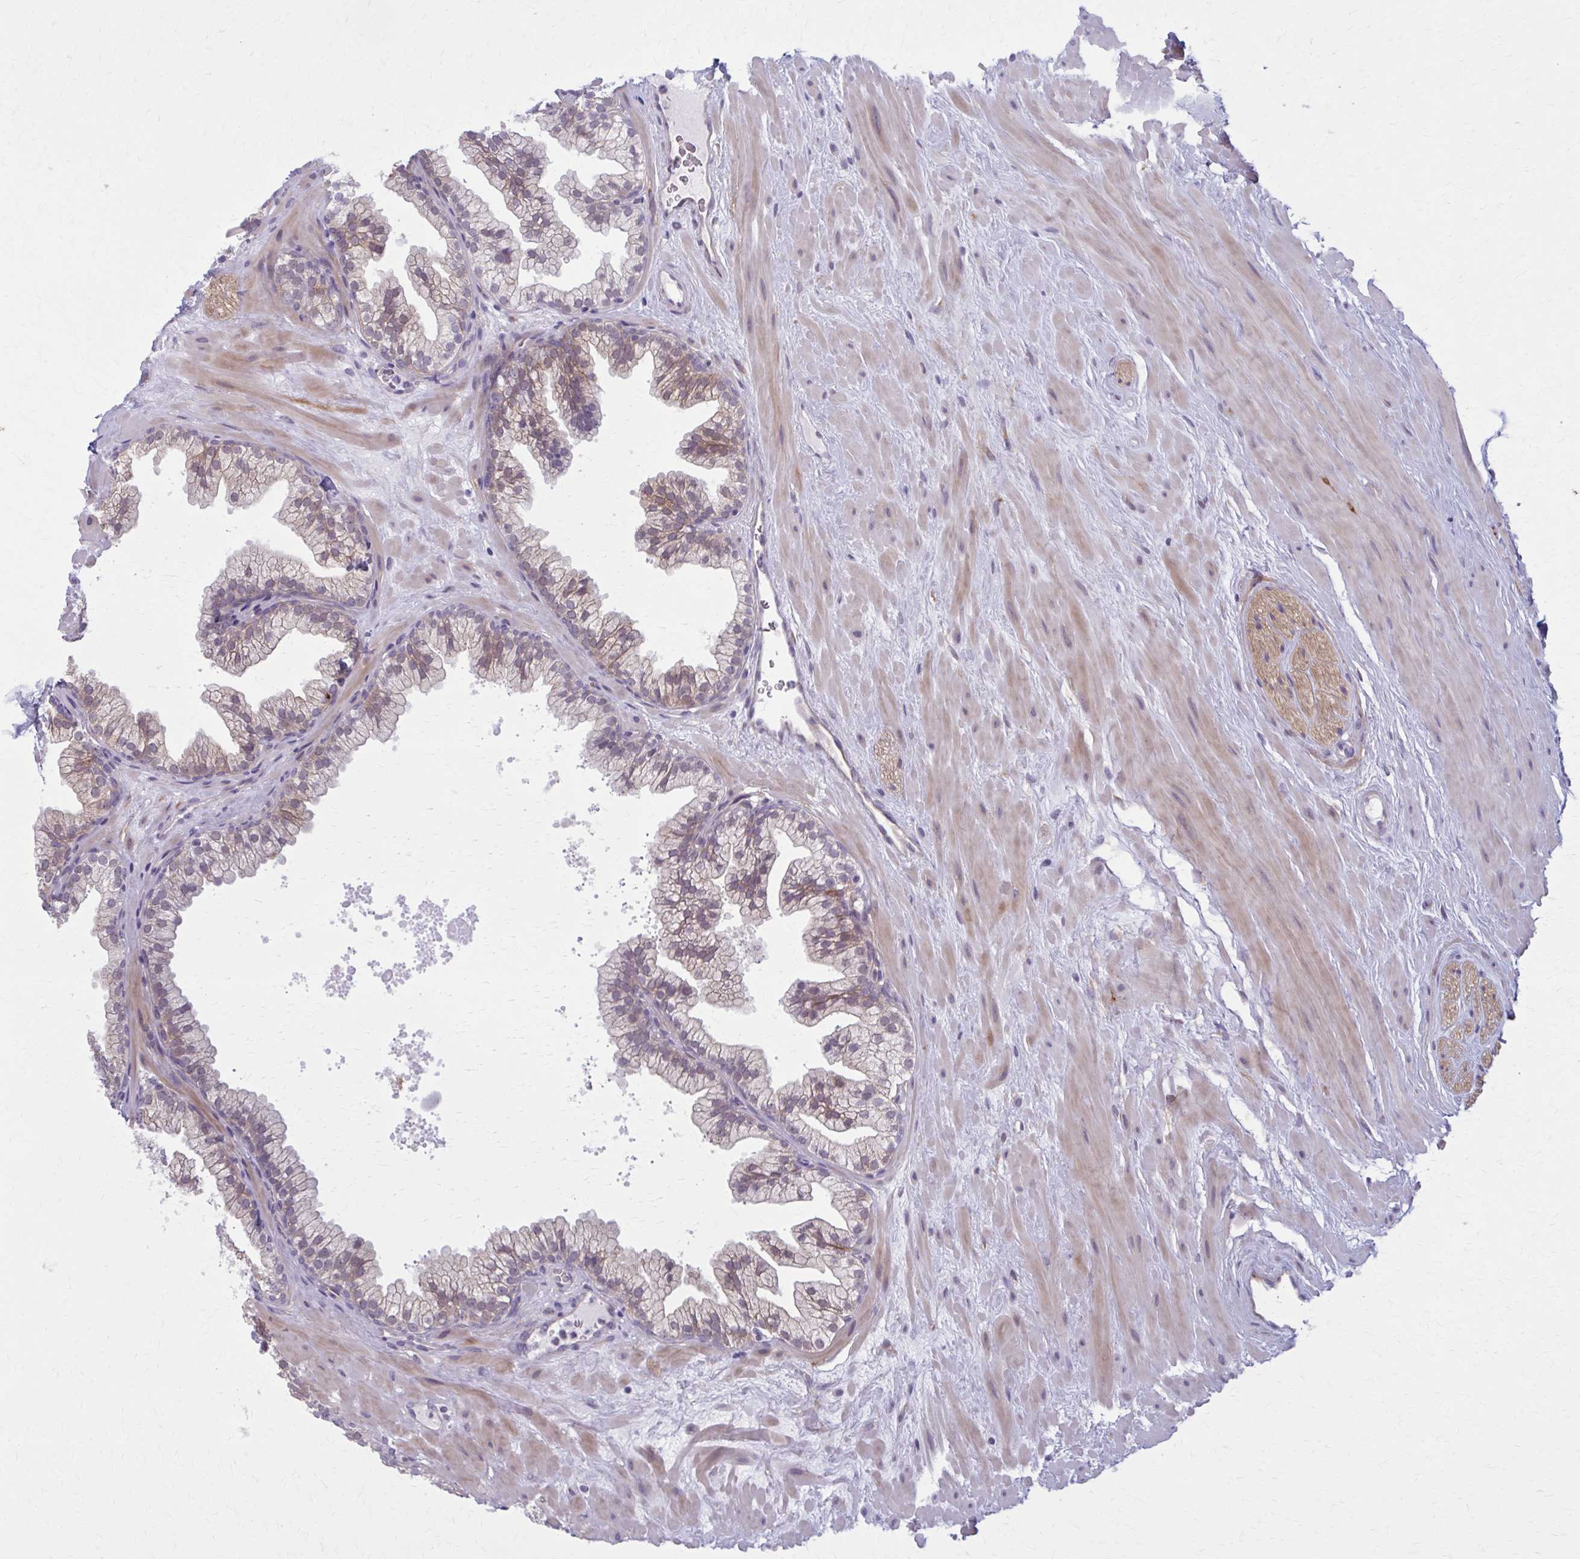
{"staining": {"intensity": "moderate", "quantity": "25%-75%", "location": "cytoplasmic/membranous"}, "tissue": "prostate", "cell_type": "Glandular cells", "image_type": "normal", "snomed": [{"axis": "morphology", "description": "Normal tissue, NOS"}, {"axis": "topography", "description": "Prostate"}, {"axis": "topography", "description": "Peripheral nerve tissue"}], "caption": "This micrograph reveals benign prostate stained with IHC to label a protein in brown. The cytoplasmic/membranous of glandular cells show moderate positivity for the protein. Nuclei are counter-stained blue.", "gene": "NUMBL", "patient": {"sex": "male", "age": 61}}